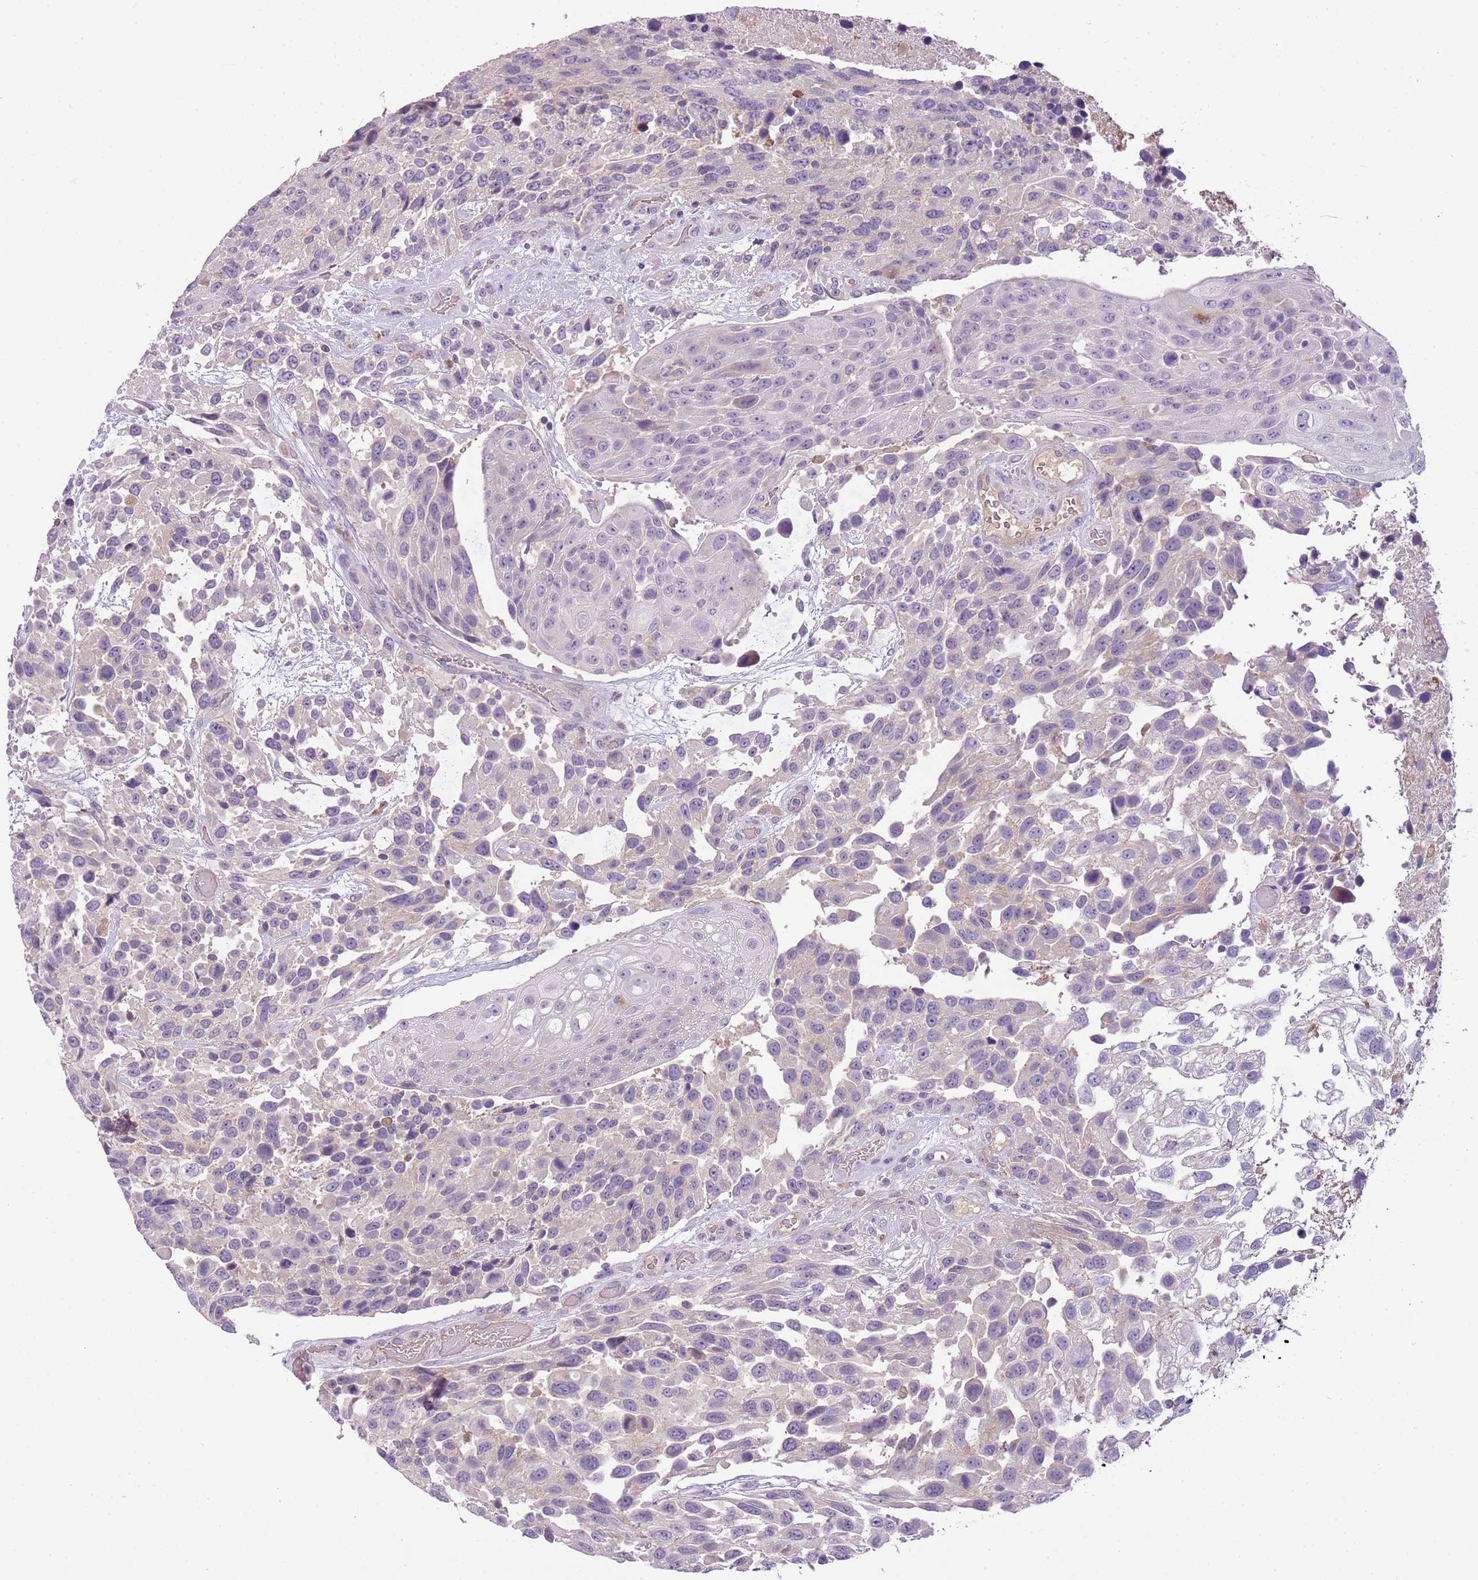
{"staining": {"intensity": "negative", "quantity": "none", "location": "none"}, "tissue": "urothelial cancer", "cell_type": "Tumor cells", "image_type": "cancer", "snomed": [{"axis": "morphology", "description": "Urothelial carcinoma, High grade"}, {"axis": "topography", "description": "Urinary bladder"}], "caption": "High power microscopy image of an immunohistochemistry photomicrograph of high-grade urothelial carcinoma, revealing no significant positivity in tumor cells.", "gene": "SCAMP5", "patient": {"sex": "female", "age": 70}}